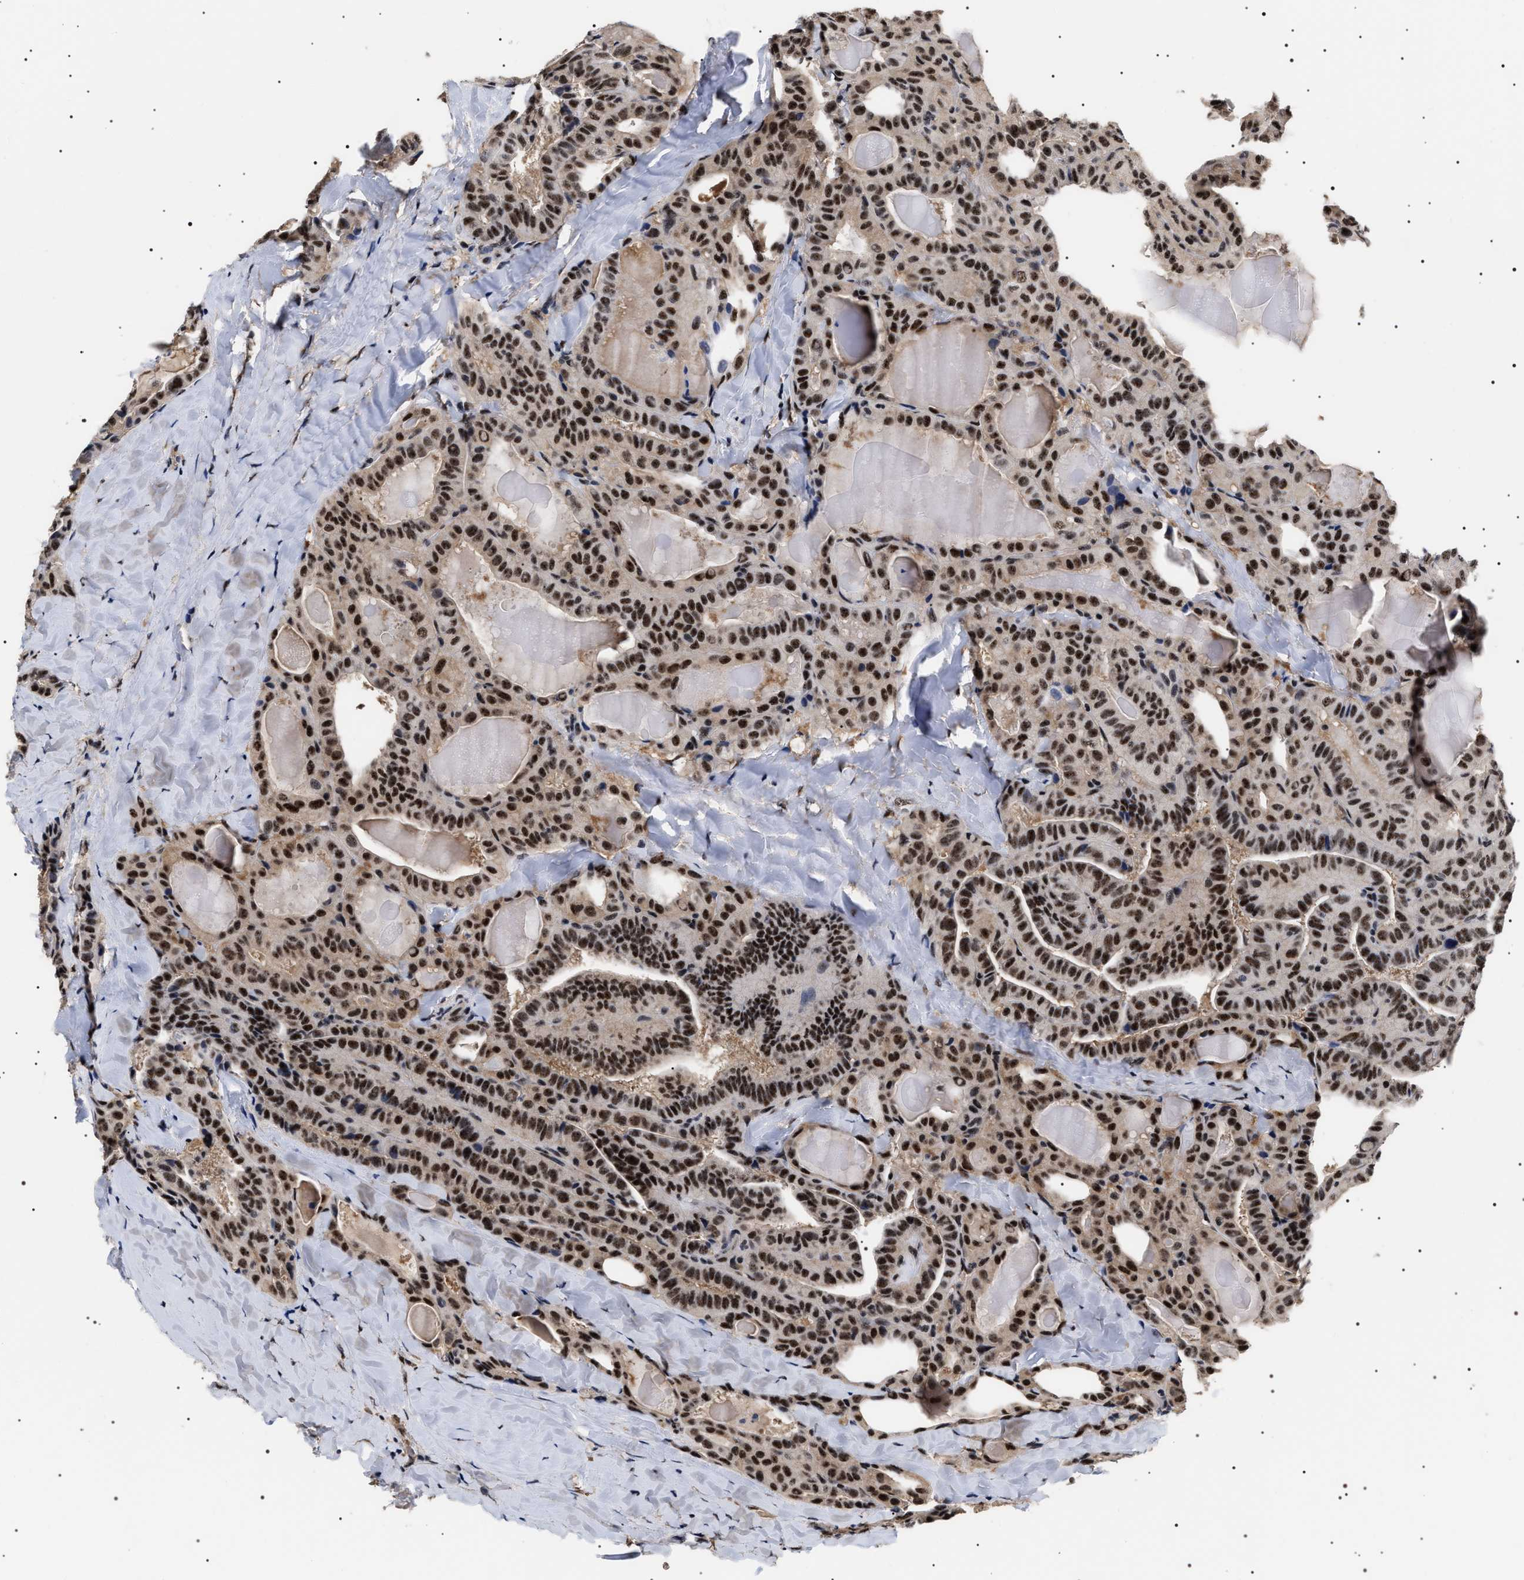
{"staining": {"intensity": "strong", "quantity": ">75%", "location": "nuclear"}, "tissue": "thyroid cancer", "cell_type": "Tumor cells", "image_type": "cancer", "snomed": [{"axis": "morphology", "description": "Papillary adenocarcinoma, NOS"}, {"axis": "topography", "description": "Thyroid gland"}], "caption": "A high amount of strong nuclear staining is appreciated in about >75% of tumor cells in thyroid papillary adenocarcinoma tissue. (DAB (3,3'-diaminobenzidine) IHC, brown staining for protein, blue staining for nuclei).", "gene": "CAAP1", "patient": {"sex": "male", "age": 77}}